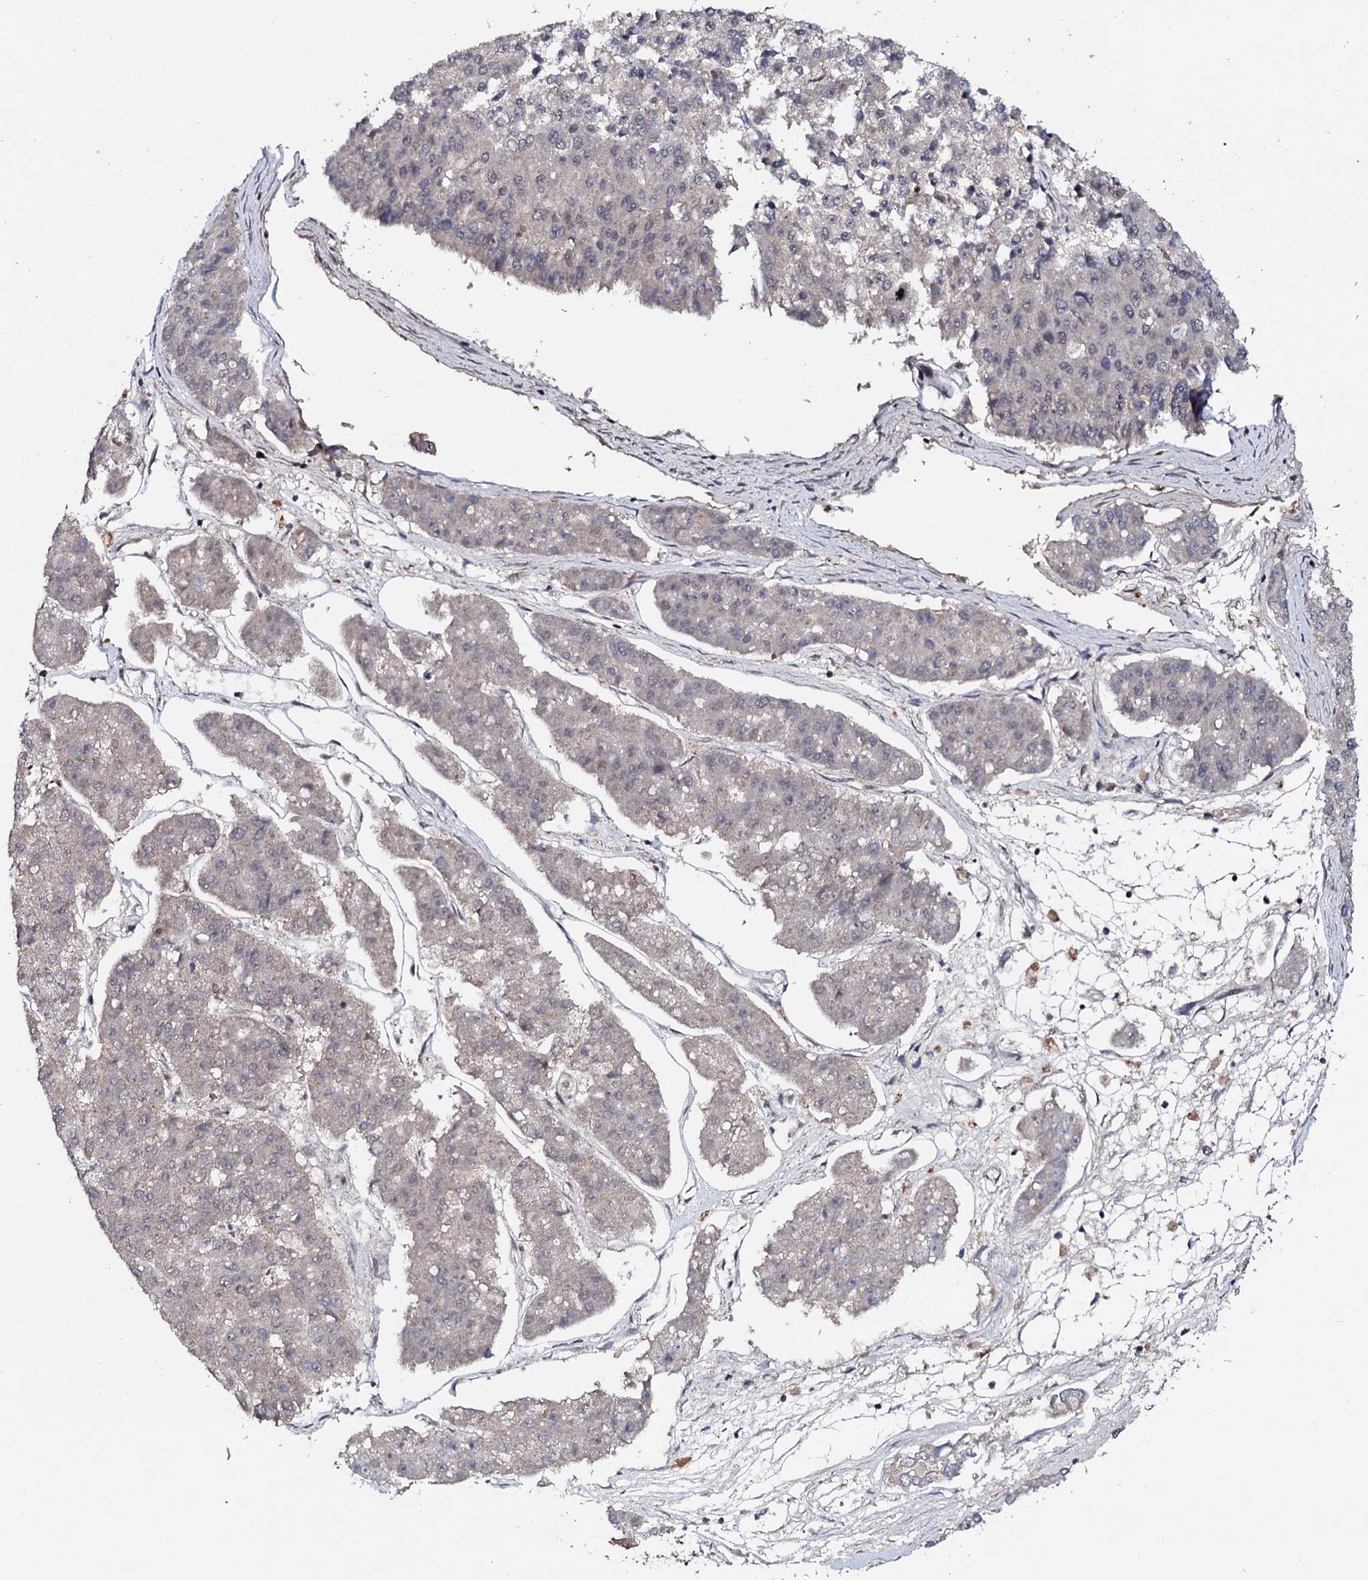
{"staining": {"intensity": "weak", "quantity": "<25%", "location": "nuclear"}, "tissue": "pancreatic cancer", "cell_type": "Tumor cells", "image_type": "cancer", "snomed": [{"axis": "morphology", "description": "Adenocarcinoma, NOS"}, {"axis": "topography", "description": "Pancreas"}], "caption": "Immunohistochemistry image of human pancreatic cancer stained for a protein (brown), which shows no positivity in tumor cells. The staining is performed using DAB brown chromogen with nuclei counter-stained in using hematoxylin.", "gene": "FAM111A", "patient": {"sex": "male", "age": 50}}